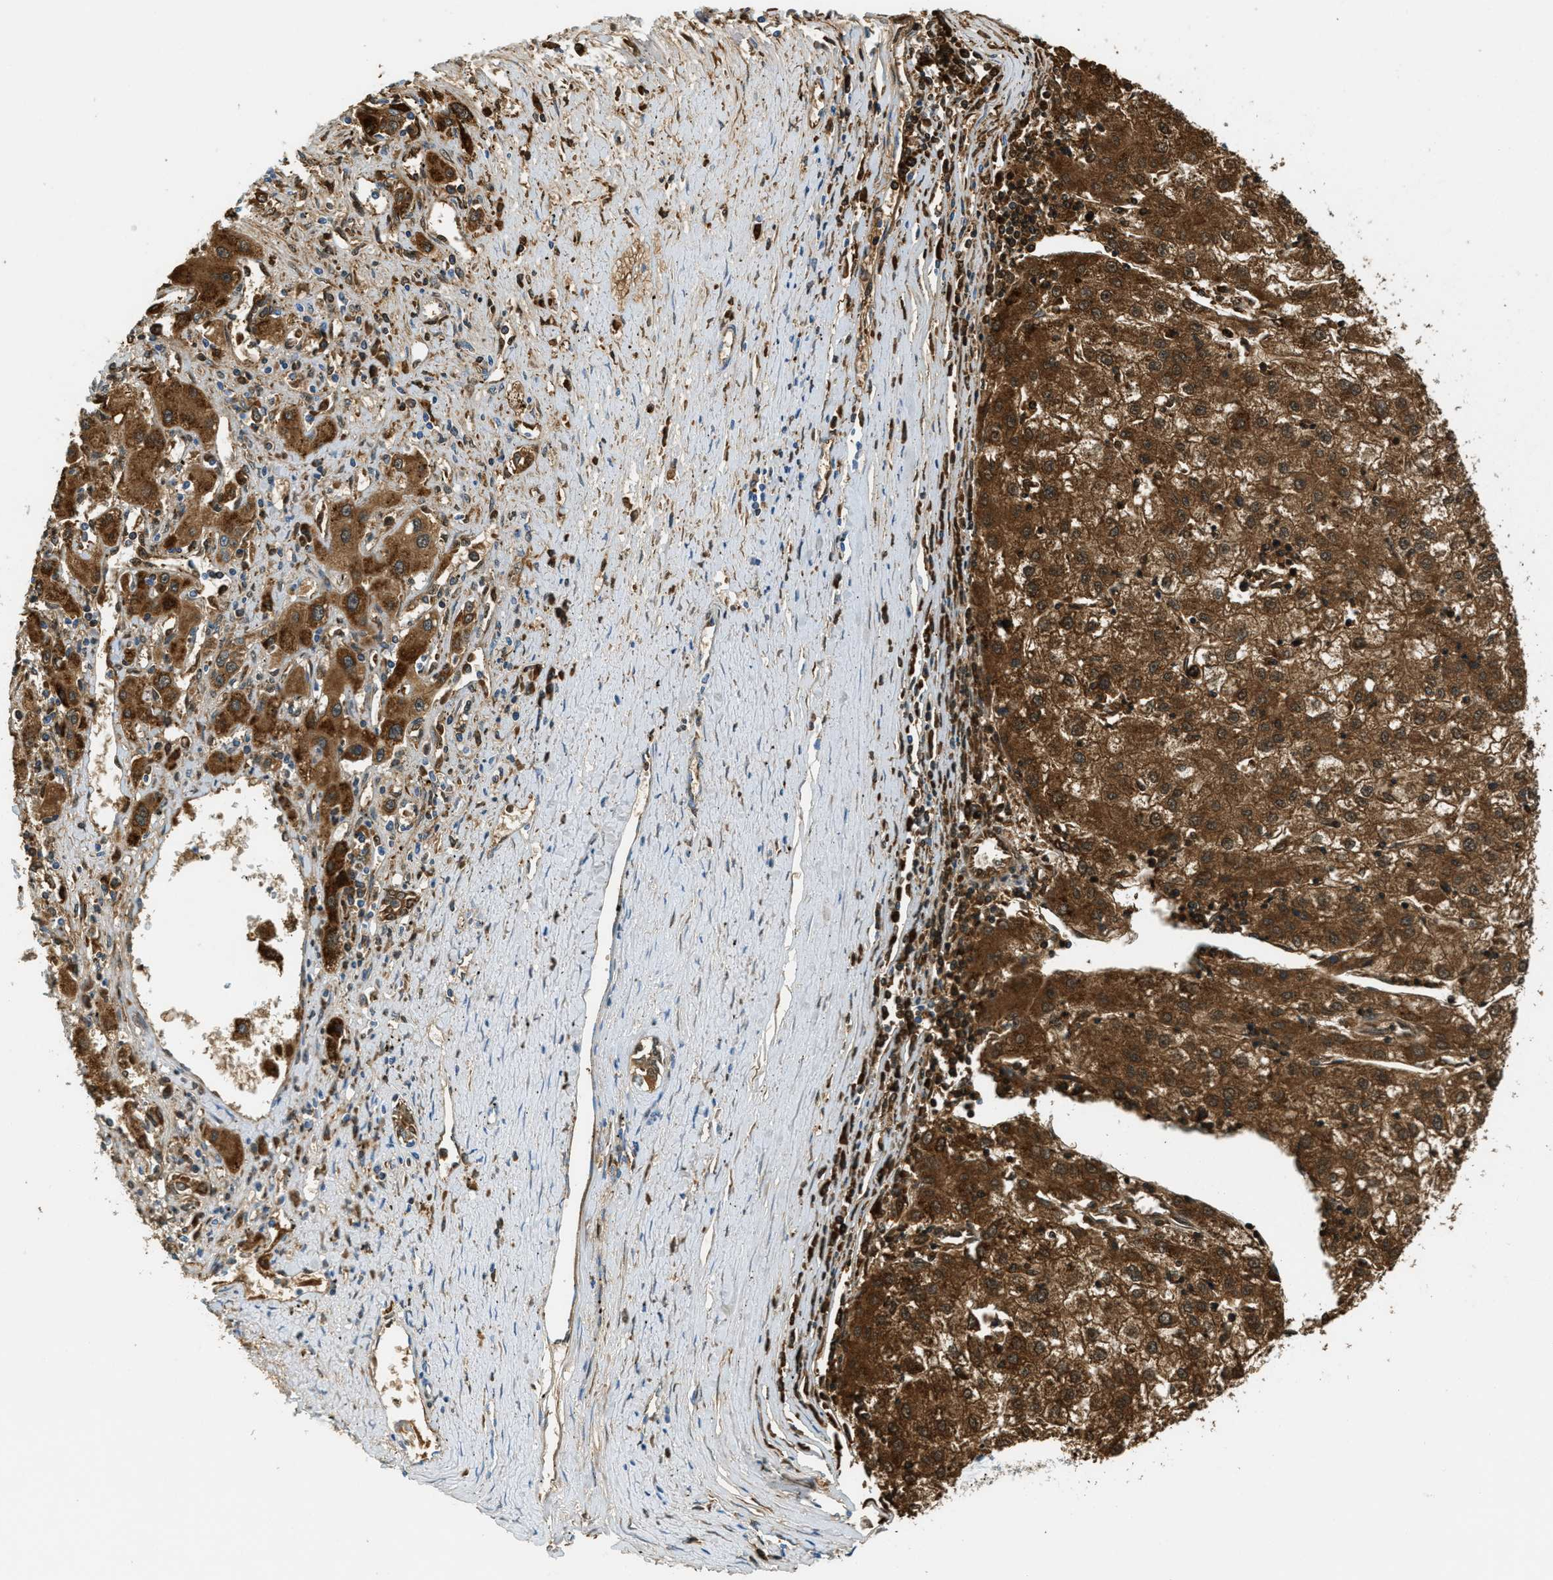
{"staining": {"intensity": "strong", "quantity": ">75%", "location": "cytoplasmic/membranous"}, "tissue": "liver cancer", "cell_type": "Tumor cells", "image_type": "cancer", "snomed": [{"axis": "morphology", "description": "Carcinoma, Hepatocellular, NOS"}, {"axis": "topography", "description": "Liver"}], "caption": "Strong cytoplasmic/membranous protein expression is seen in approximately >75% of tumor cells in liver cancer. The staining was performed using DAB (3,3'-diaminobenzidine), with brown indicating positive protein expression. Nuclei are stained blue with hematoxylin.", "gene": "HLCS", "patient": {"sex": "male", "age": 72}}